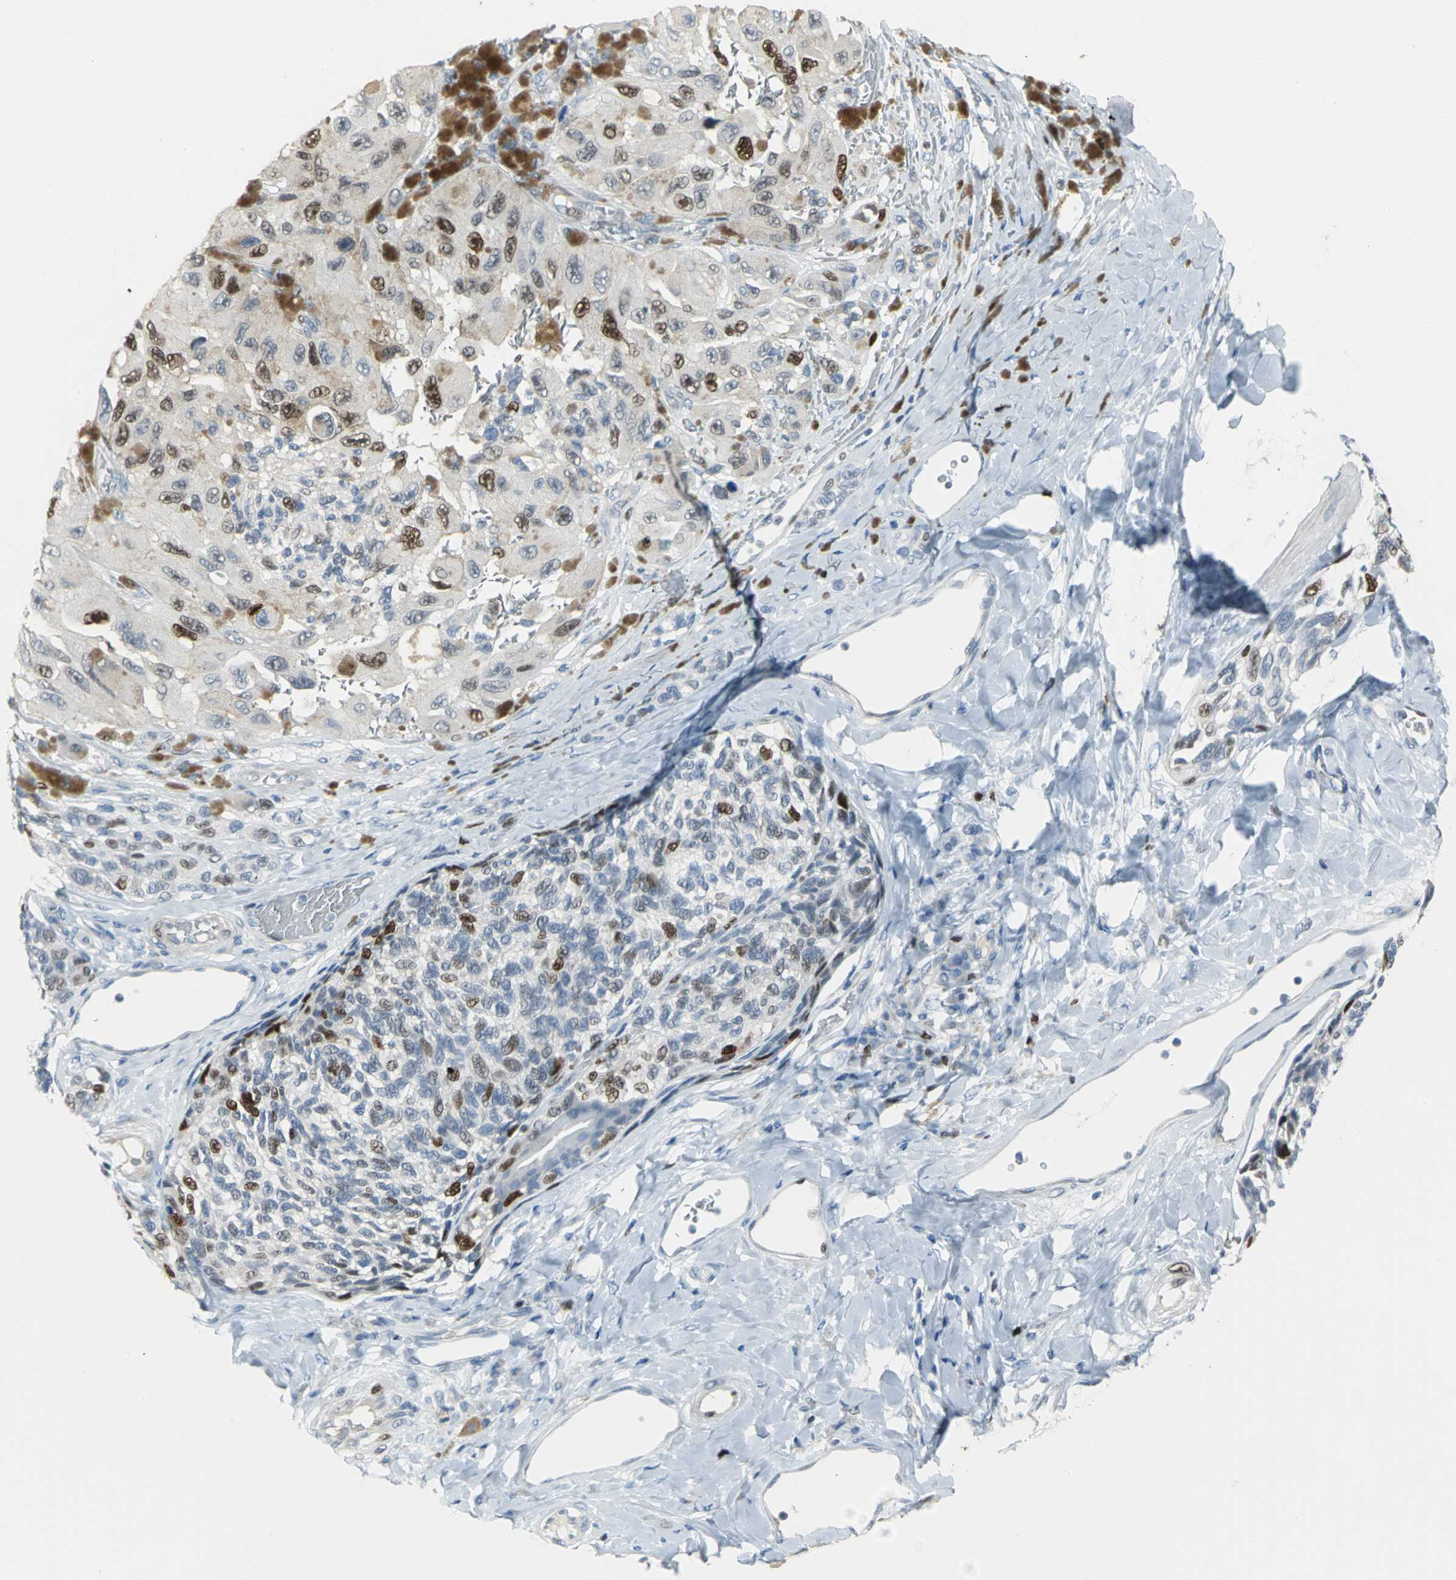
{"staining": {"intensity": "moderate", "quantity": "25%-75%", "location": "nuclear"}, "tissue": "melanoma", "cell_type": "Tumor cells", "image_type": "cancer", "snomed": [{"axis": "morphology", "description": "Malignant melanoma, NOS"}, {"axis": "topography", "description": "Skin"}], "caption": "Moderate nuclear positivity is identified in about 25%-75% of tumor cells in melanoma. The staining was performed using DAB (3,3'-diaminobenzidine) to visualize the protein expression in brown, while the nuclei were stained in blue with hematoxylin (Magnification: 20x).", "gene": "MCM3", "patient": {"sex": "female", "age": 73}}